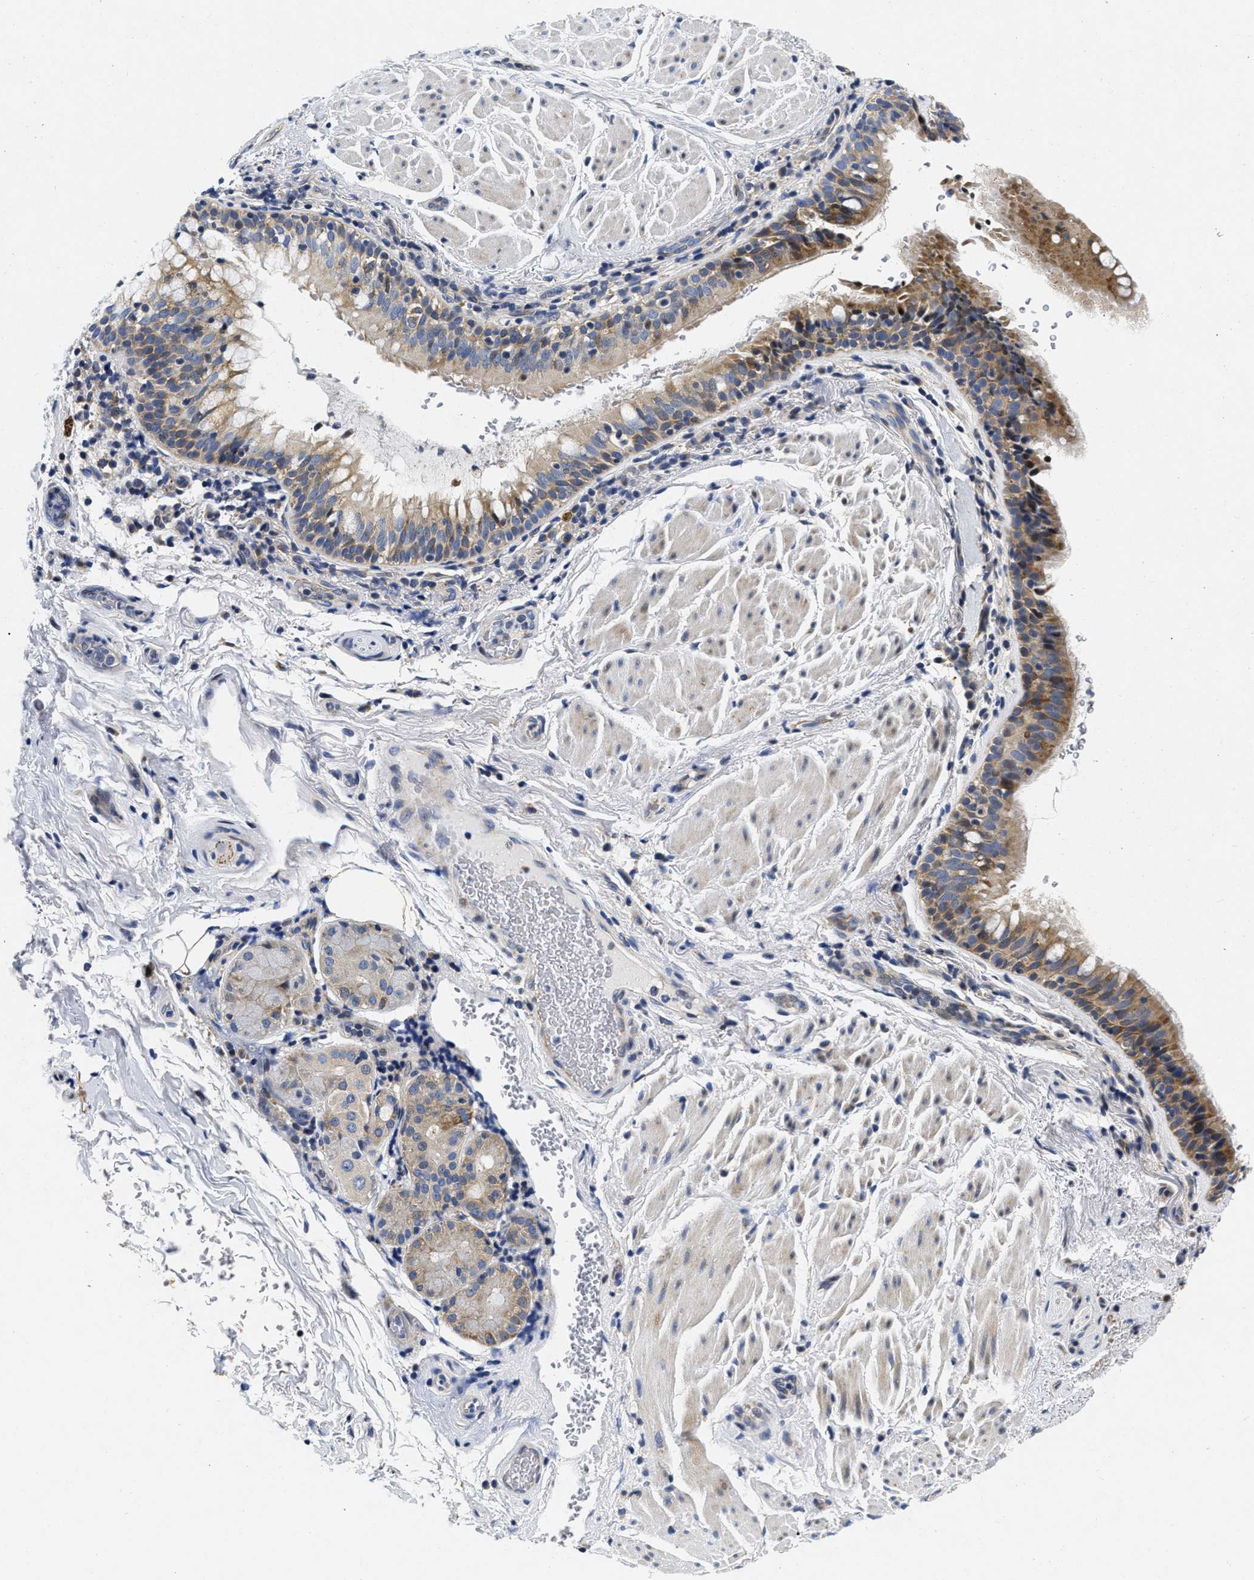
{"staining": {"intensity": "moderate", "quantity": ">75%", "location": "cytoplasmic/membranous"}, "tissue": "bronchus", "cell_type": "Respiratory epithelial cells", "image_type": "normal", "snomed": [{"axis": "morphology", "description": "Normal tissue, NOS"}, {"axis": "morphology", "description": "Inflammation, NOS"}, {"axis": "topography", "description": "Cartilage tissue"}, {"axis": "topography", "description": "Bronchus"}], "caption": "Moderate cytoplasmic/membranous expression for a protein is seen in about >75% of respiratory epithelial cells of unremarkable bronchus using immunohistochemistry (IHC).", "gene": "LAD1", "patient": {"sex": "male", "age": 77}}